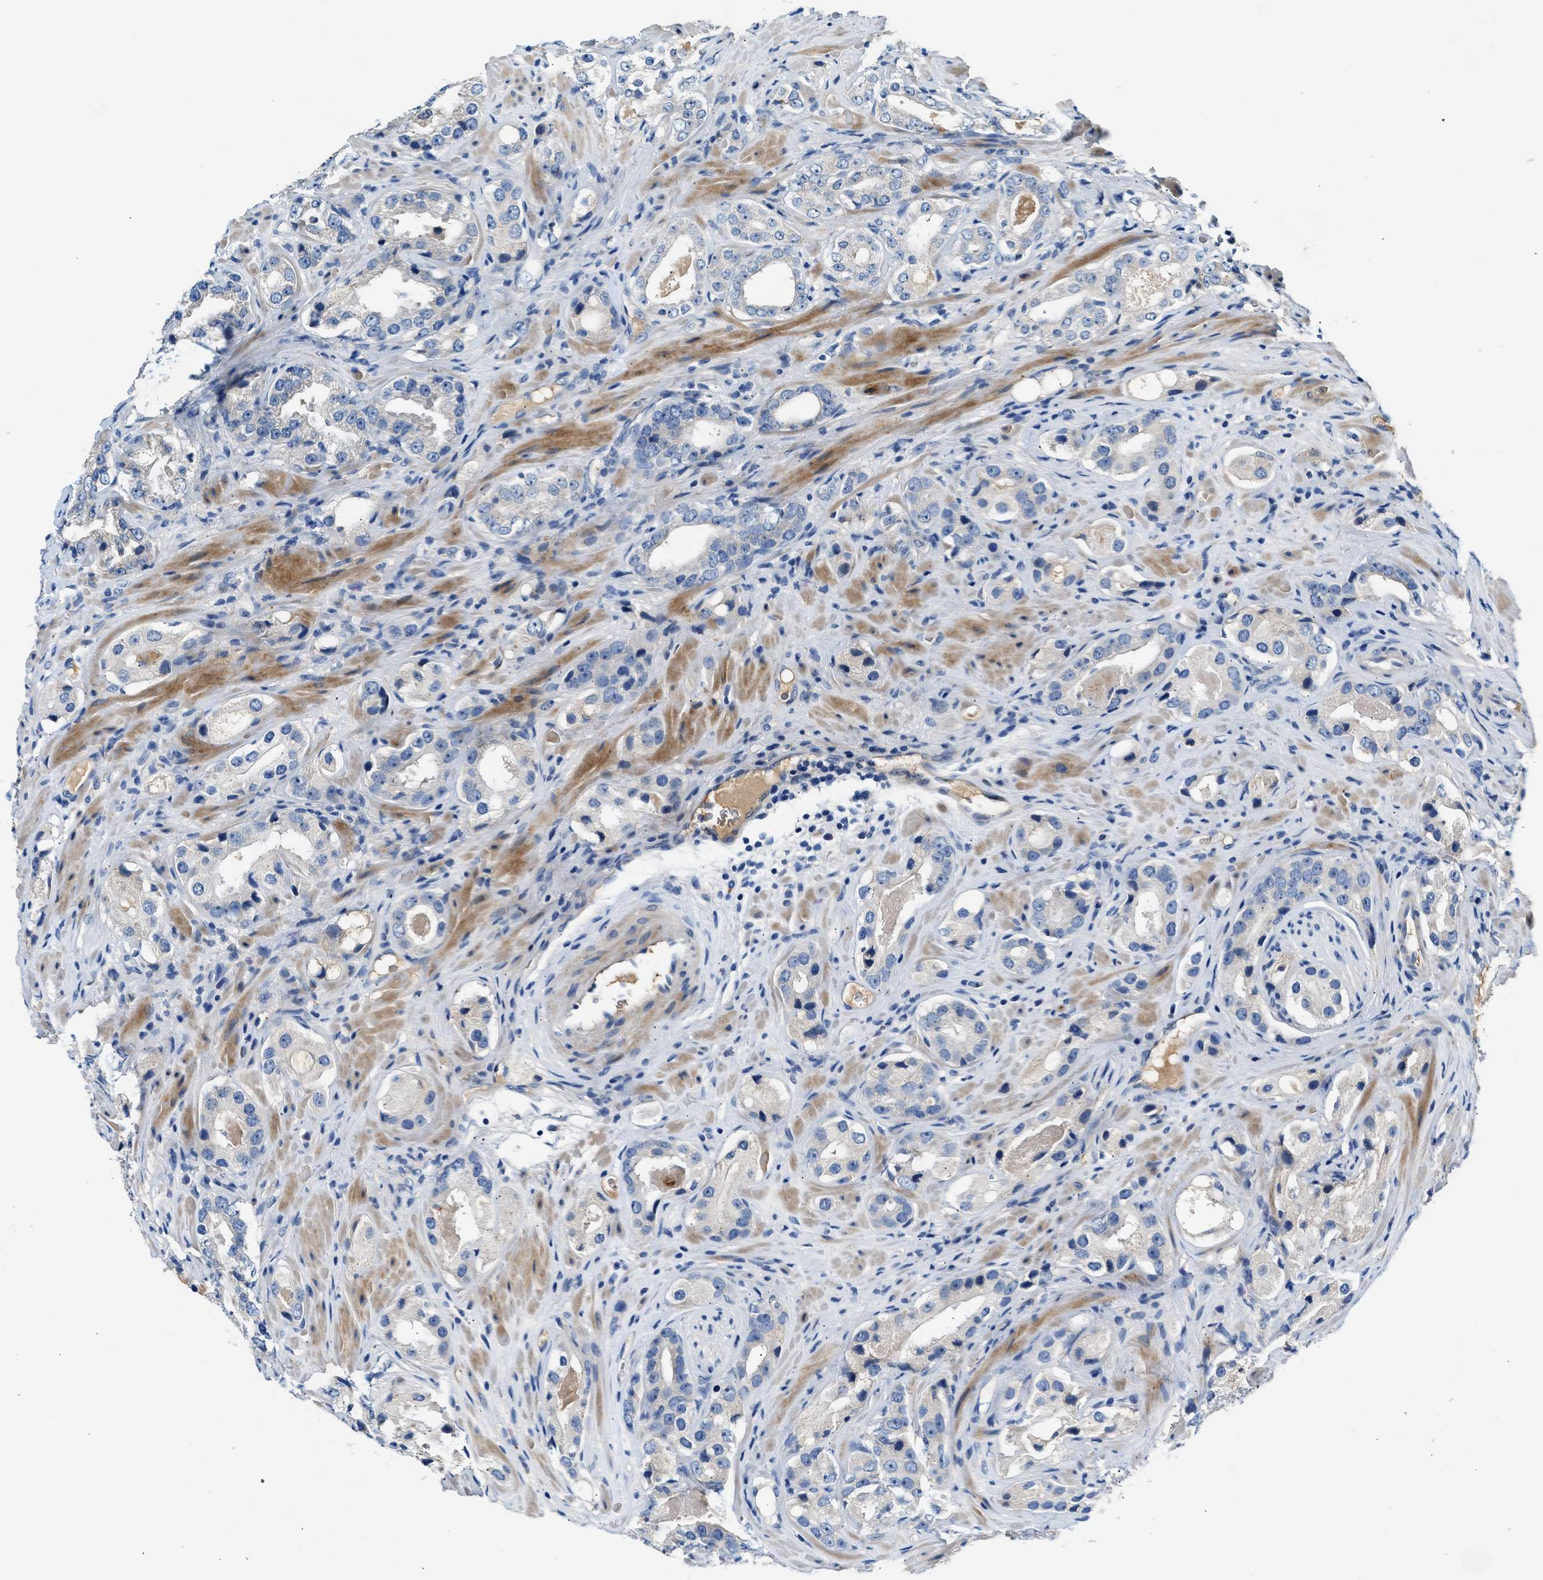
{"staining": {"intensity": "negative", "quantity": "none", "location": "none"}, "tissue": "prostate cancer", "cell_type": "Tumor cells", "image_type": "cancer", "snomed": [{"axis": "morphology", "description": "Adenocarcinoma, High grade"}, {"axis": "topography", "description": "Prostate"}], "caption": "Immunohistochemistry (IHC) photomicrograph of neoplastic tissue: prostate cancer (adenocarcinoma (high-grade)) stained with DAB (3,3'-diaminobenzidine) demonstrates no significant protein positivity in tumor cells. (DAB (3,3'-diaminobenzidine) IHC, high magnification).", "gene": "RWDD2B", "patient": {"sex": "male", "age": 63}}